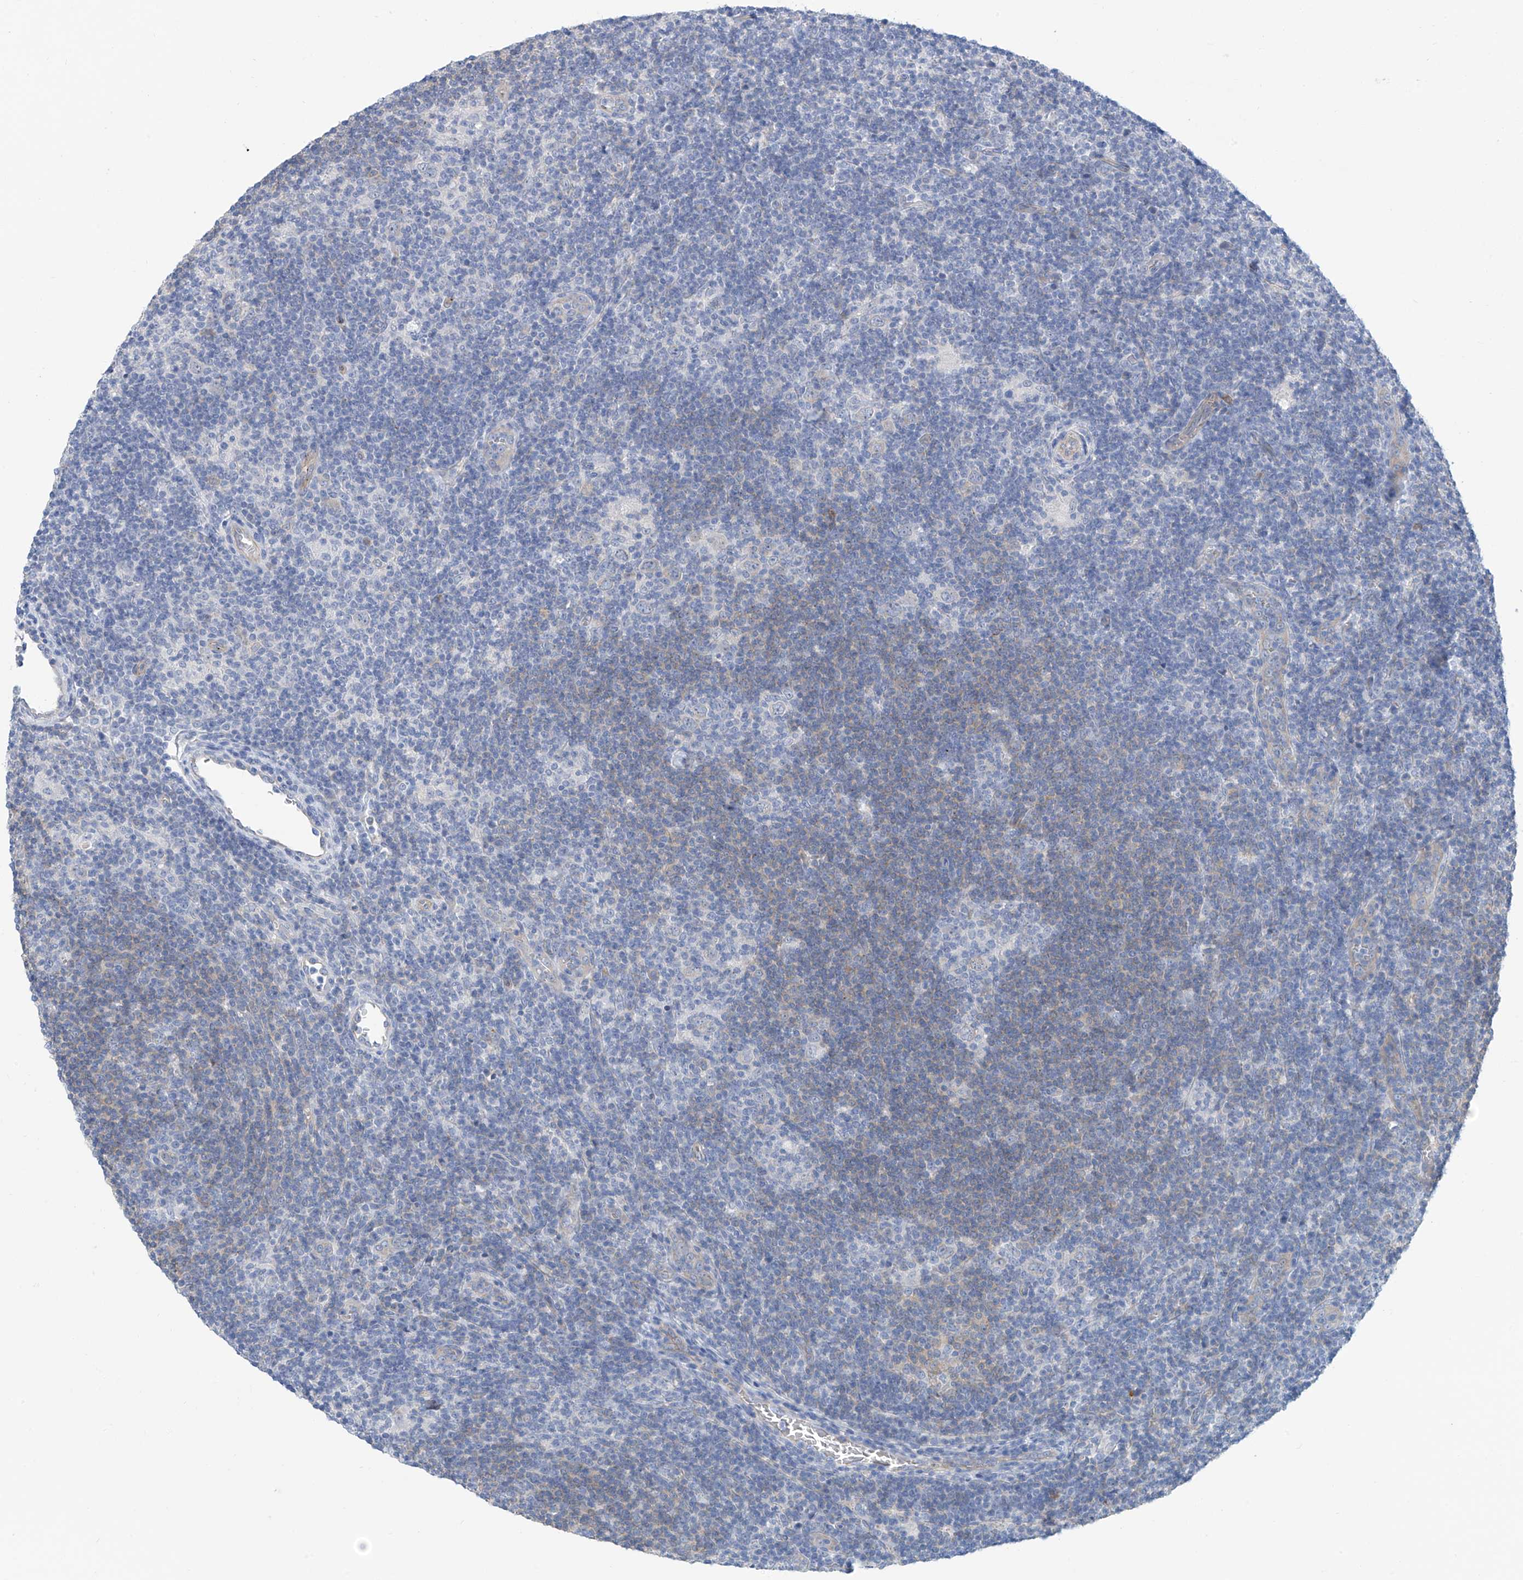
{"staining": {"intensity": "negative", "quantity": "none", "location": "none"}, "tissue": "lymphoma", "cell_type": "Tumor cells", "image_type": "cancer", "snomed": [{"axis": "morphology", "description": "Hodgkin's disease, NOS"}, {"axis": "topography", "description": "Lymph node"}], "caption": "IHC image of neoplastic tissue: lymphoma stained with DAB (3,3'-diaminobenzidine) shows no significant protein positivity in tumor cells. Nuclei are stained in blue.", "gene": "PIK3C2B", "patient": {"sex": "female", "age": 57}}